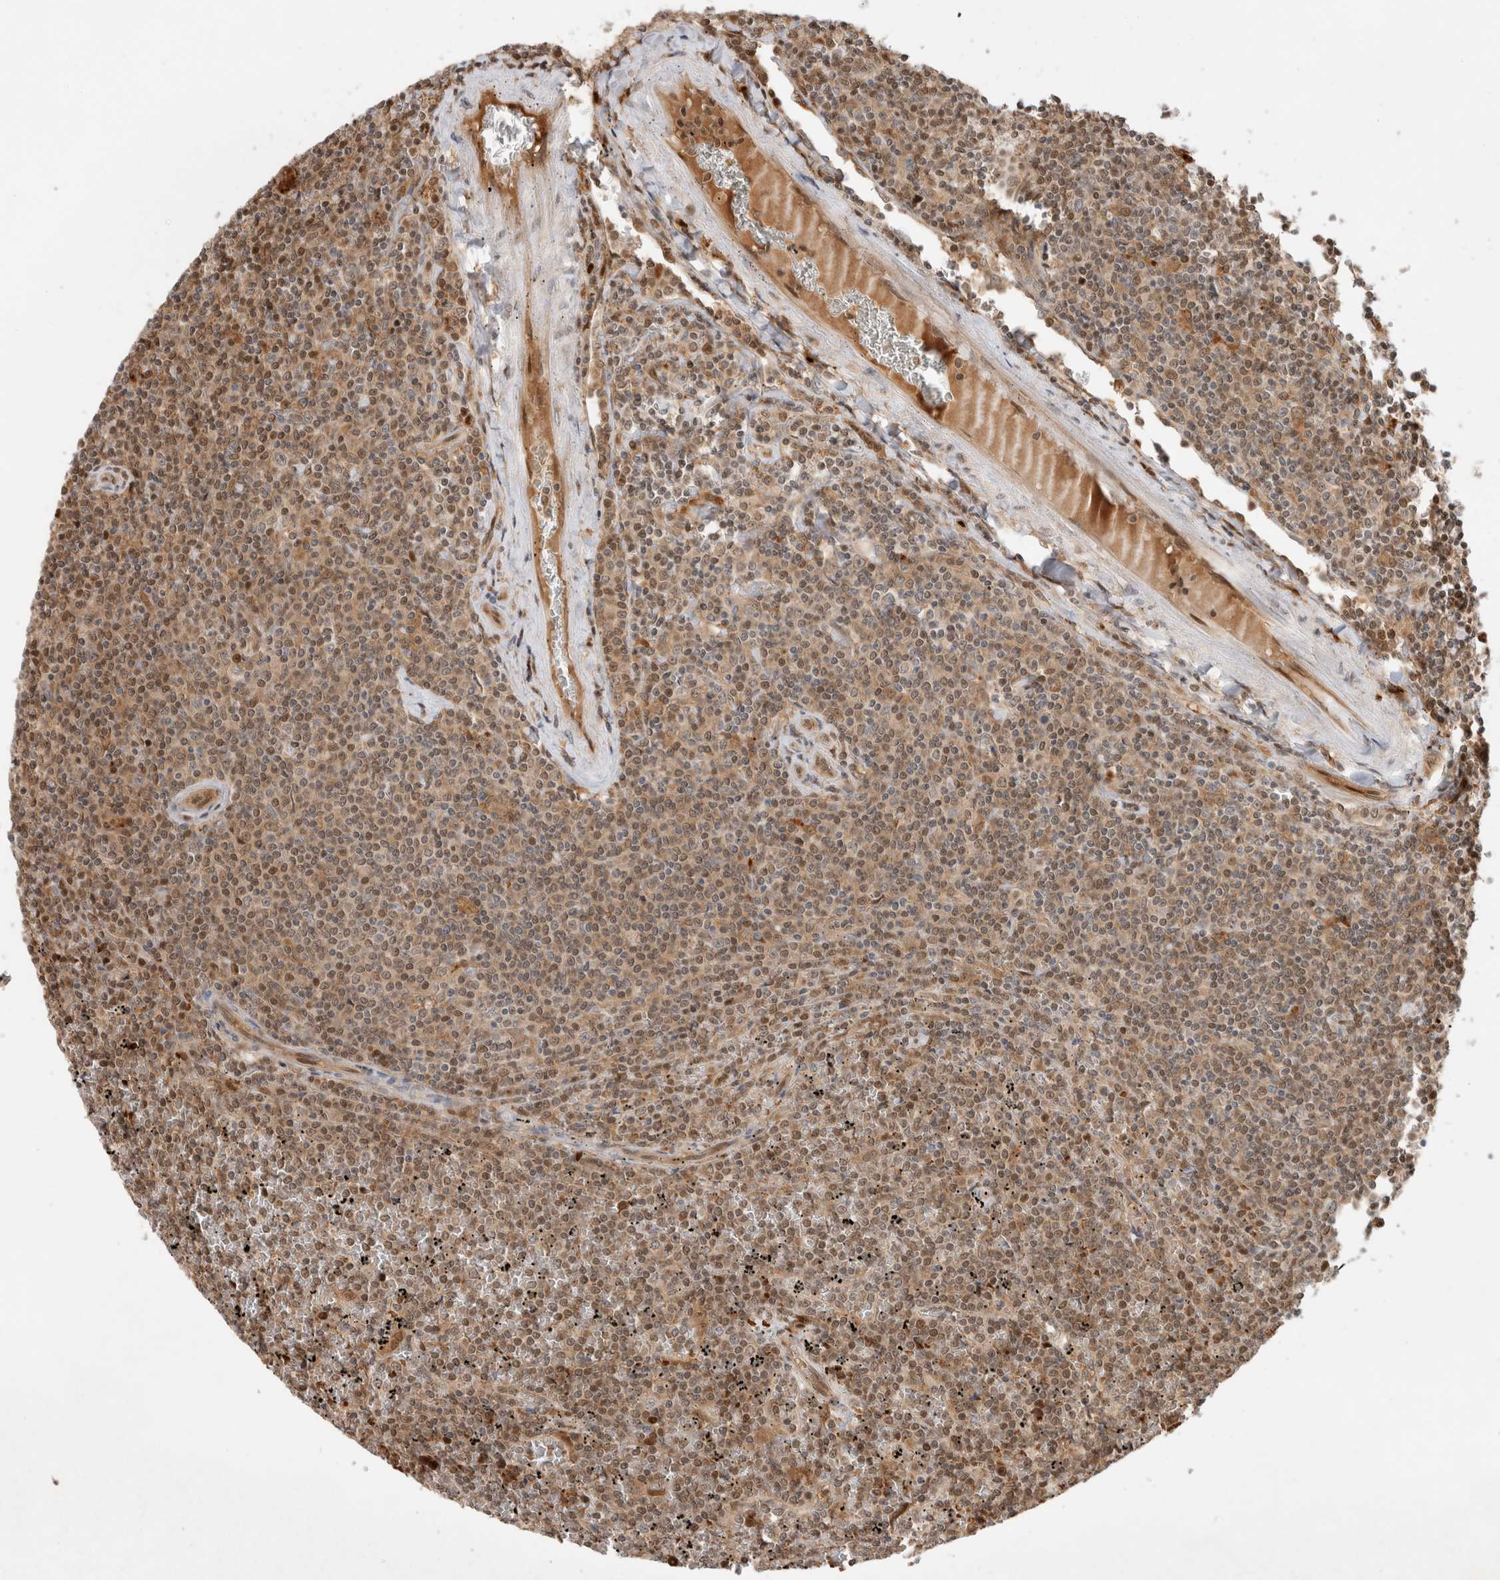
{"staining": {"intensity": "moderate", "quantity": ">75%", "location": "cytoplasmic/membranous,nuclear"}, "tissue": "lymphoma", "cell_type": "Tumor cells", "image_type": "cancer", "snomed": [{"axis": "morphology", "description": "Malignant lymphoma, non-Hodgkin's type, Low grade"}, {"axis": "topography", "description": "Spleen"}], "caption": "This is a photomicrograph of immunohistochemistry (IHC) staining of malignant lymphoma, non-Hodgkin's type (low-grade), which shows moderate staining in the cytoplasmic/membranous and nuclear of tumor cells.", "gene": "OTUD6B", "patient": {"sex": "female", "age": 19}}